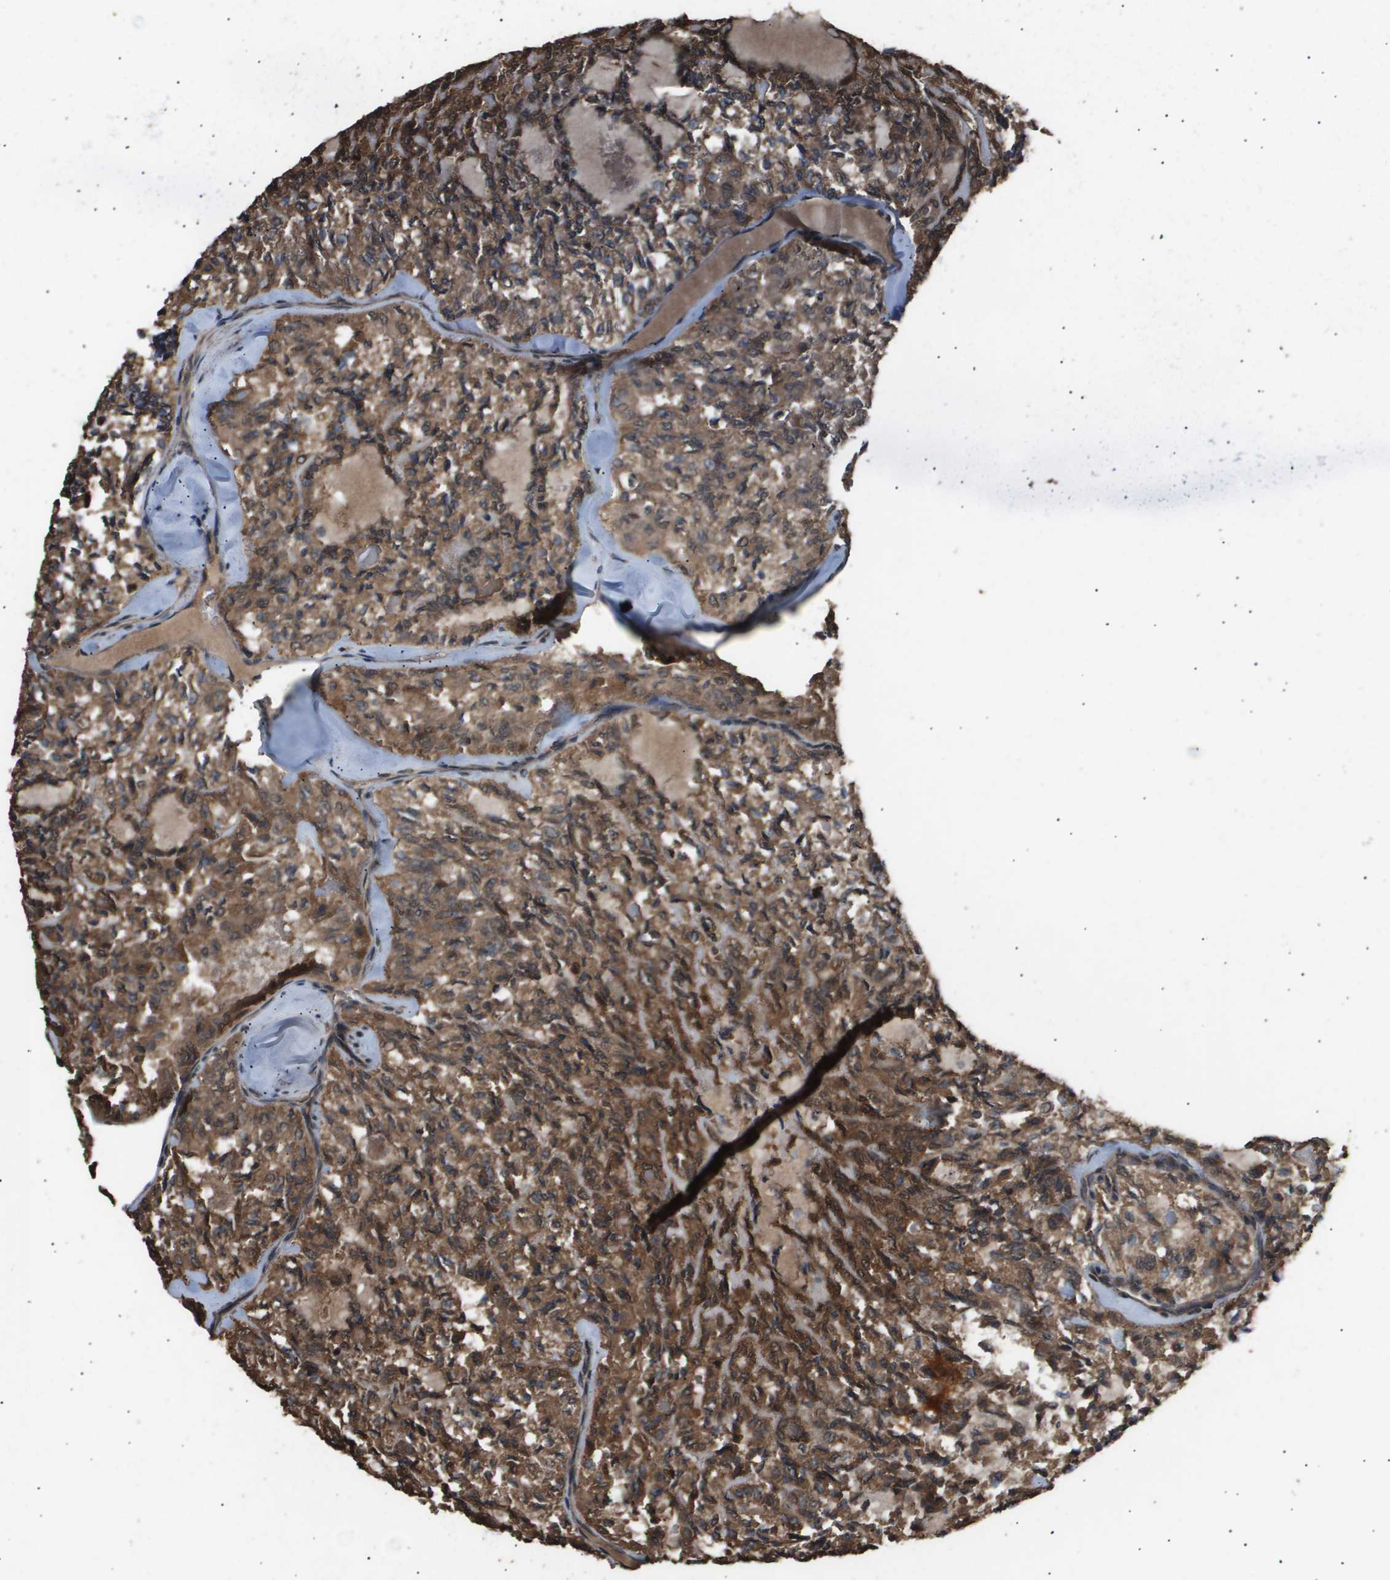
{"staining": {"intensity": "moderate", "quantity": ">75%", "location": "cytoplasmic/membranous,nuclear"}, "tissue": "thyroid cancer", "cell_type": "Tumor cells", "image_type": "cancer", "snomed": [{"axis": "morphology", "description": "Follicular adenoma carcinoma, NOS"}, {"axis": "topography", "description": "Thyroid gland"}], "caption": "Approximately >75% of tumor cells in thyroid follicular adenoma carcinoma reveal moderate cytoplasmic/membranous and nuclear protein staining as visualized by brown immunohistochemical staining.", "gene": "ING1", "patient": {"sex": "male", "age": 75}}